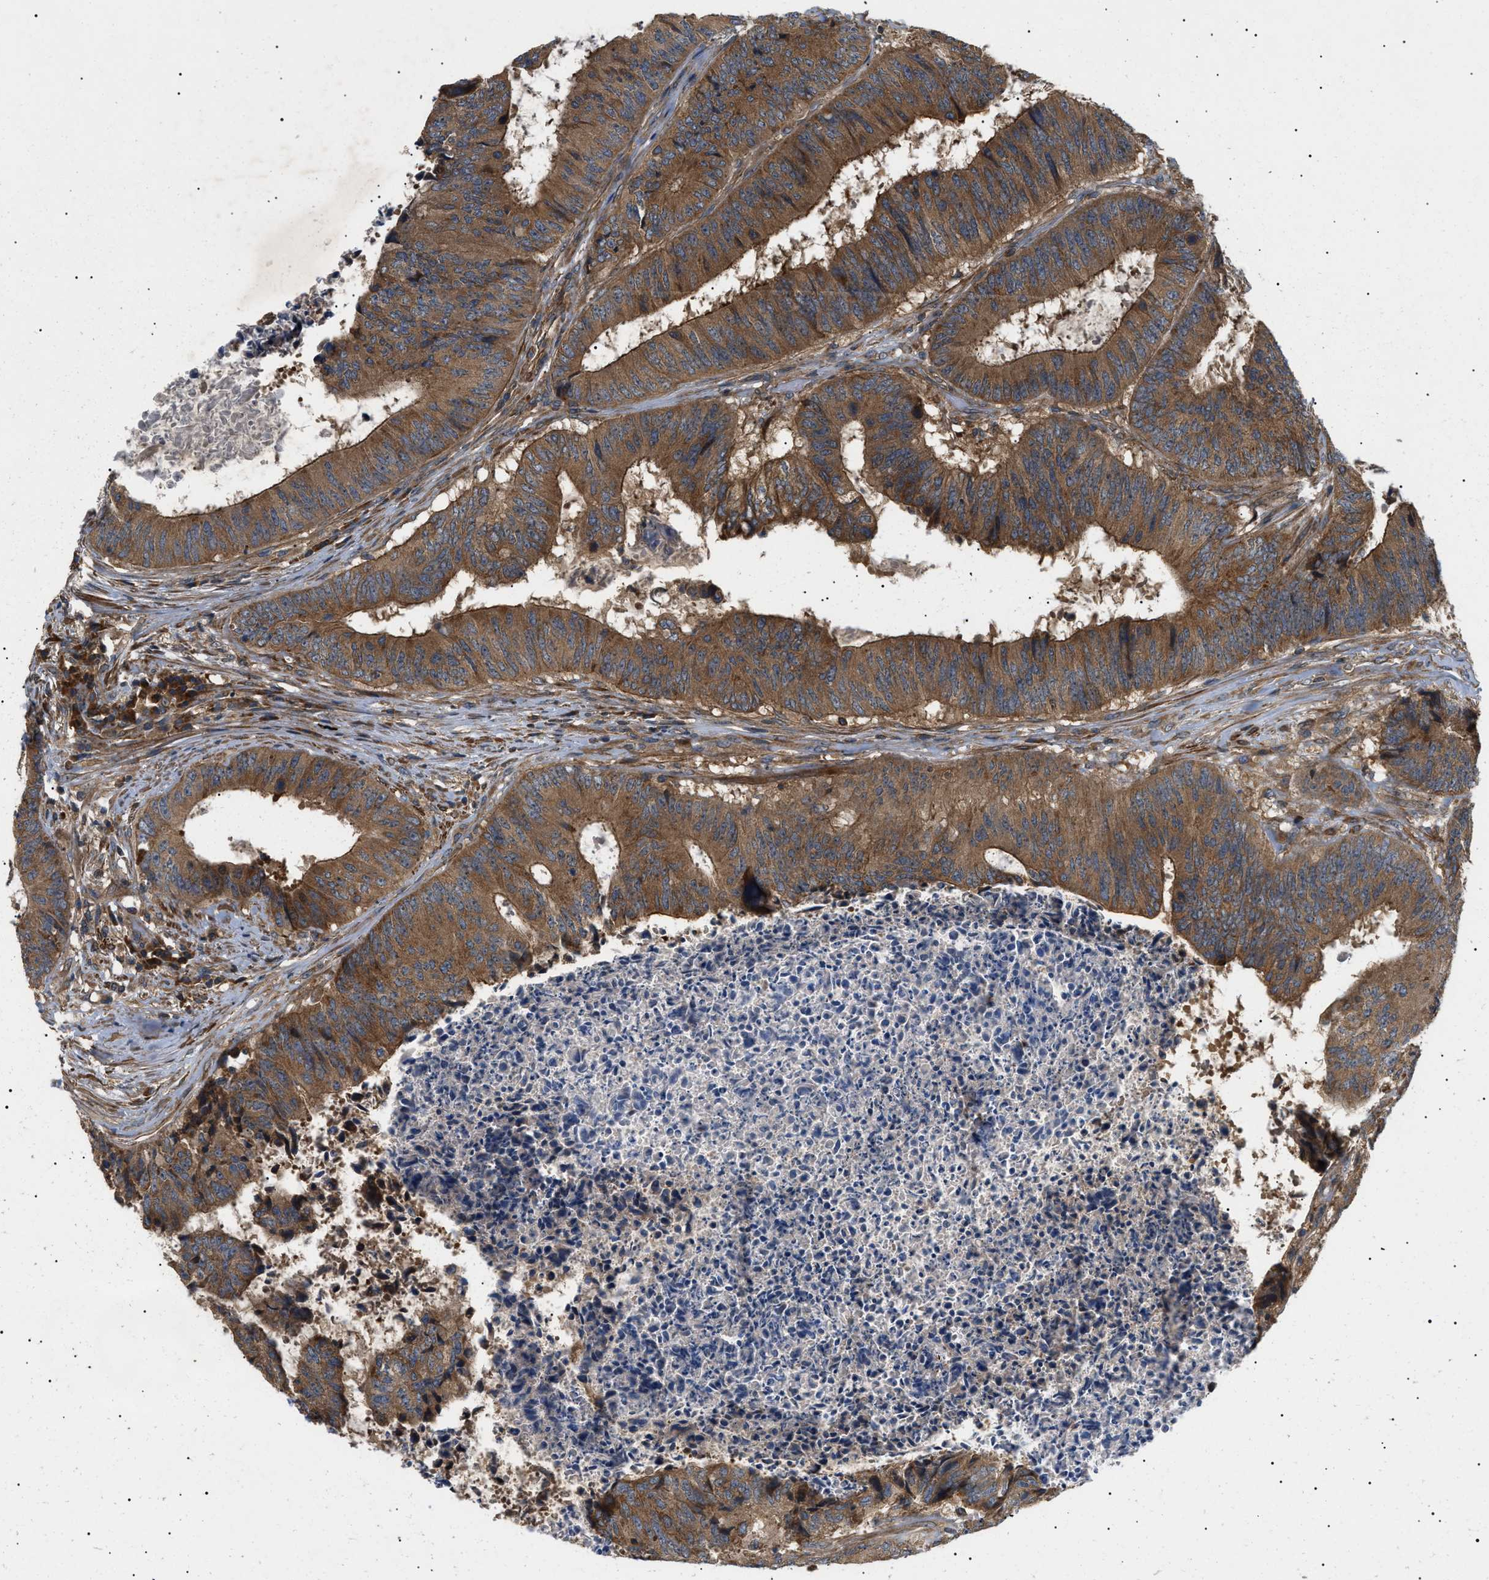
{"staining": {"intensity": "strong", "quantity": ">75%", "location": "cytoplasmic/membranous"}, "tissue": "colorectal cancer", "cell_type": "Tumor cells", "image_type": "cancer", "snomed": [{"axis": "morphology", "description": "Adenocarcinoma, NOS"}, {"axis": "topography", "description": "Rectum"}], "caption": "Colorectal cancer was stained to show a protein in brown. There is high levels of strong cytoplasmic/membranous staining in approximately >75% of tumor cells.", "gene": "PPM1B", "patient": {"sex": "male", "age": 72}}